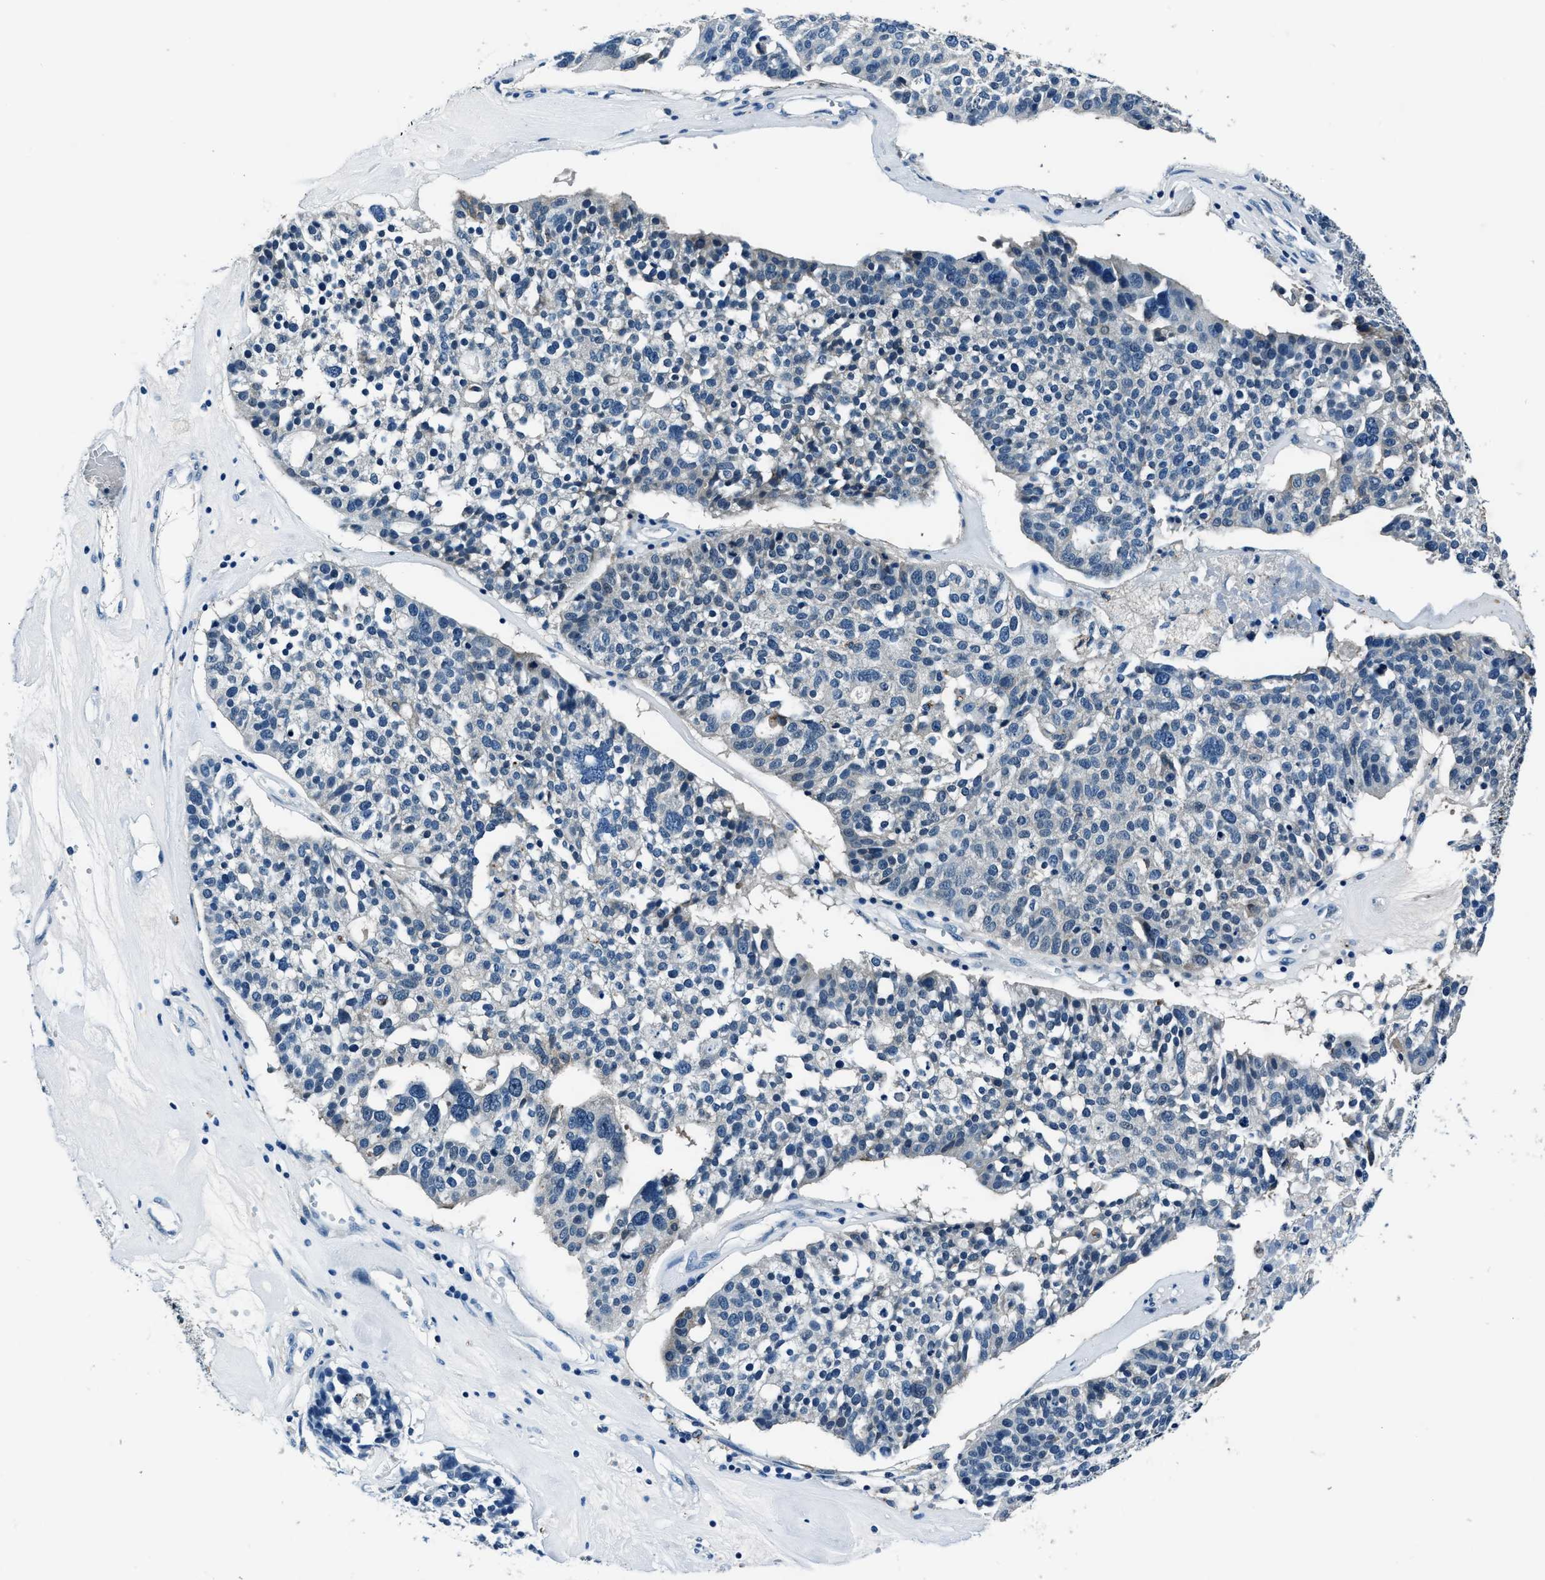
{"staining": {"intensity": "negative", "quantity": "none", "location": "none"}, "tissue": "ovarian cancer", "cell_type": "Tumor cells", "image_type": "cancer", "snomed": [{"axis": "morphology", "description": "Cystadenocarcinoma, serous, NOS"}, {"axis": "topography", "description": "Ovary"}], "caption": "High magnification brightfield microscopy of ovarian serous cystadenocarcinoma stained with DAB (brown) and counterstained with hematoxylin (blue): tumor cells show no significant staining.", "gene": "PTPDC1", "patient": {"sex": "female", "age": 59}}